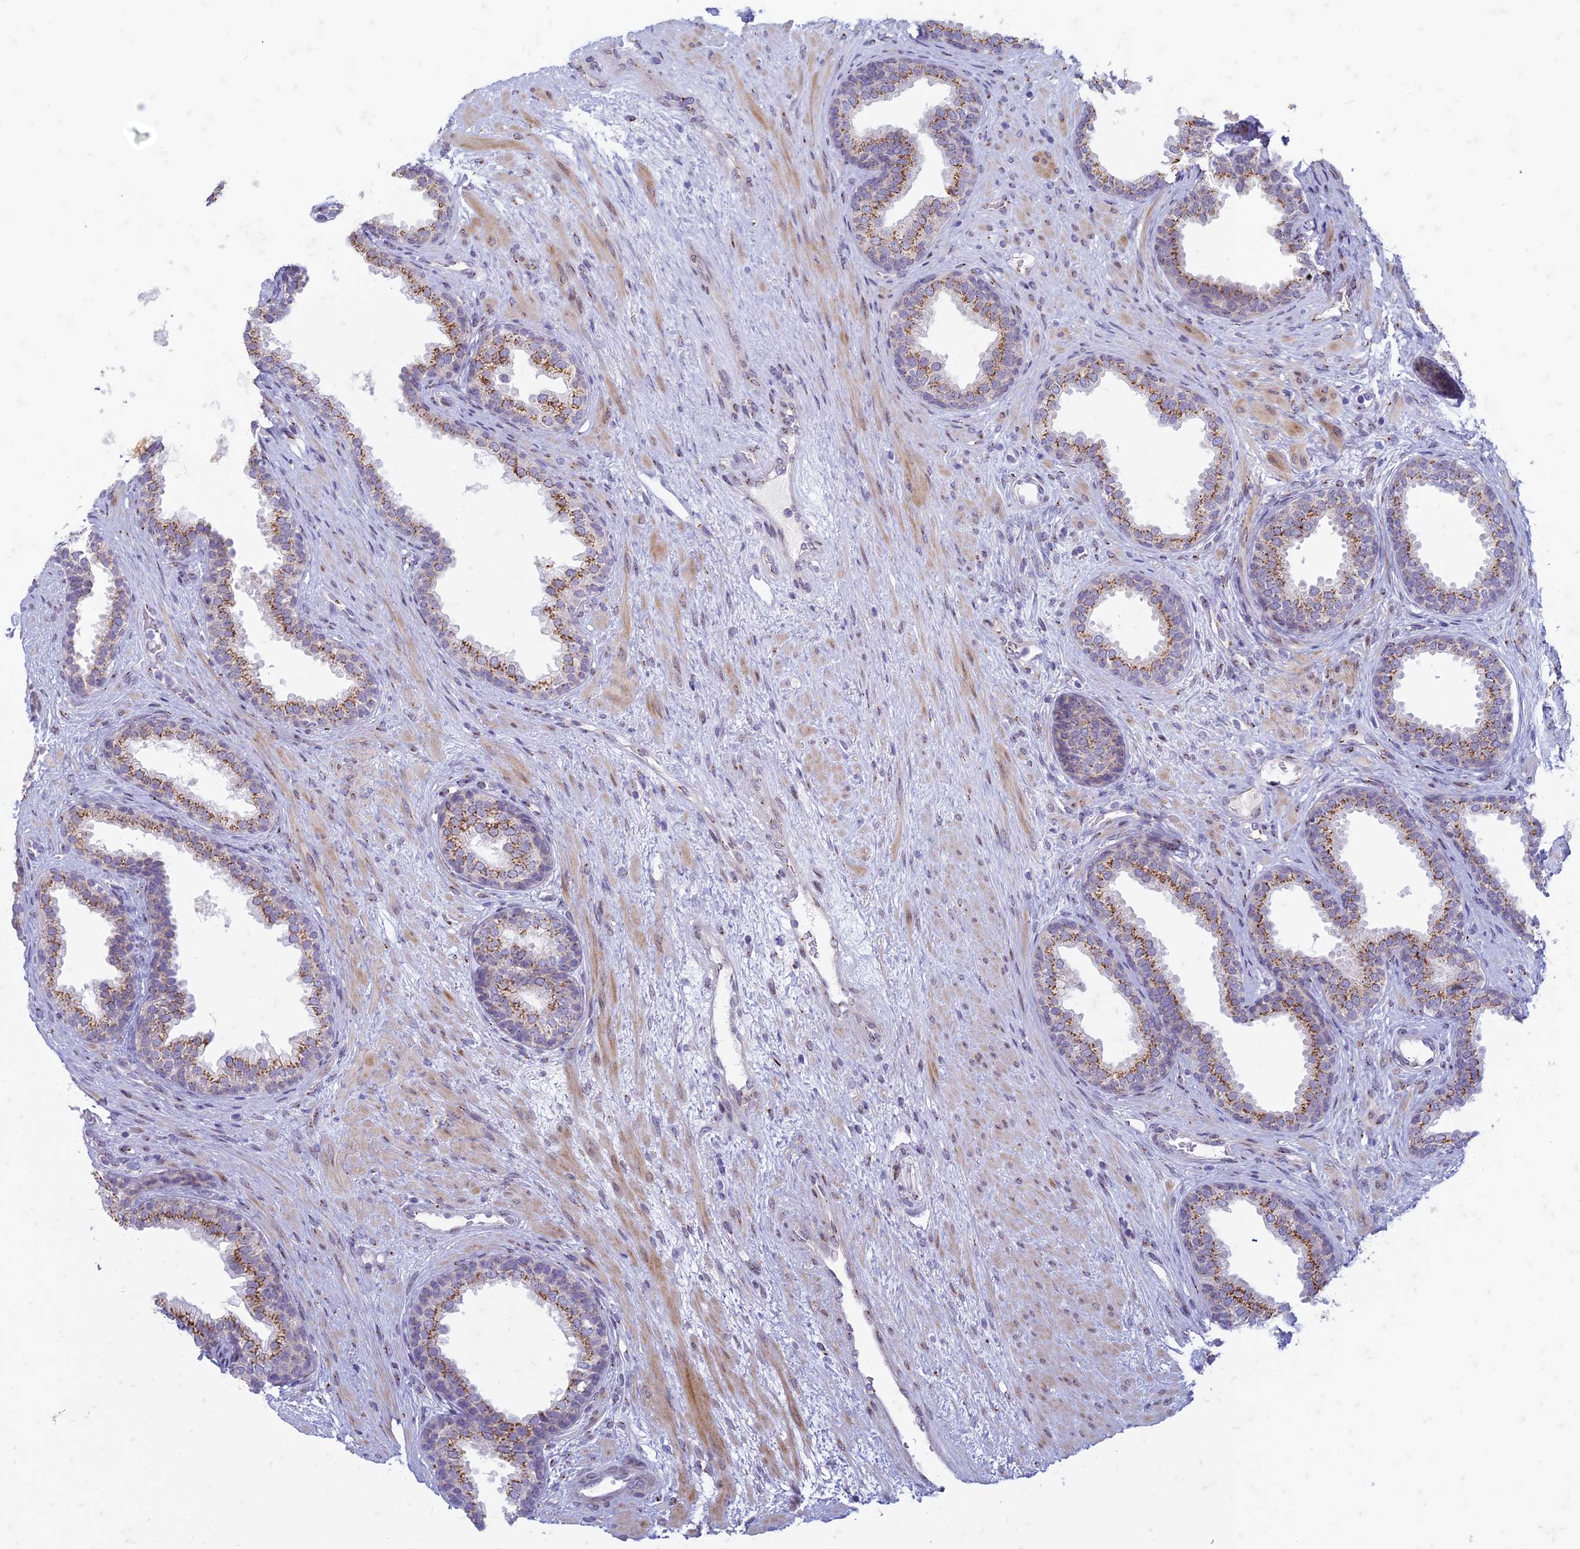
{"staining": {"intensity": "moderate", "quantity": ">75%", "location": "cytoplasmic/membranous"}, "tissue": "prostate", "cell_type": "Glandular cells", "image_type": "normal", "snomed": [{"axis": "morphology", "description": "Normal tissue, NOS"}, {"axis": "topography", "description": "Prostate"}], "caption": "About >75% of glandular cells in unremarkable human prostate show moderate cytoplasmic/membranous protein staining as visualized by brown immunohistochemical staining.", "gene": "FAM3C", "patient": {"sex": "male", "age": 76}}